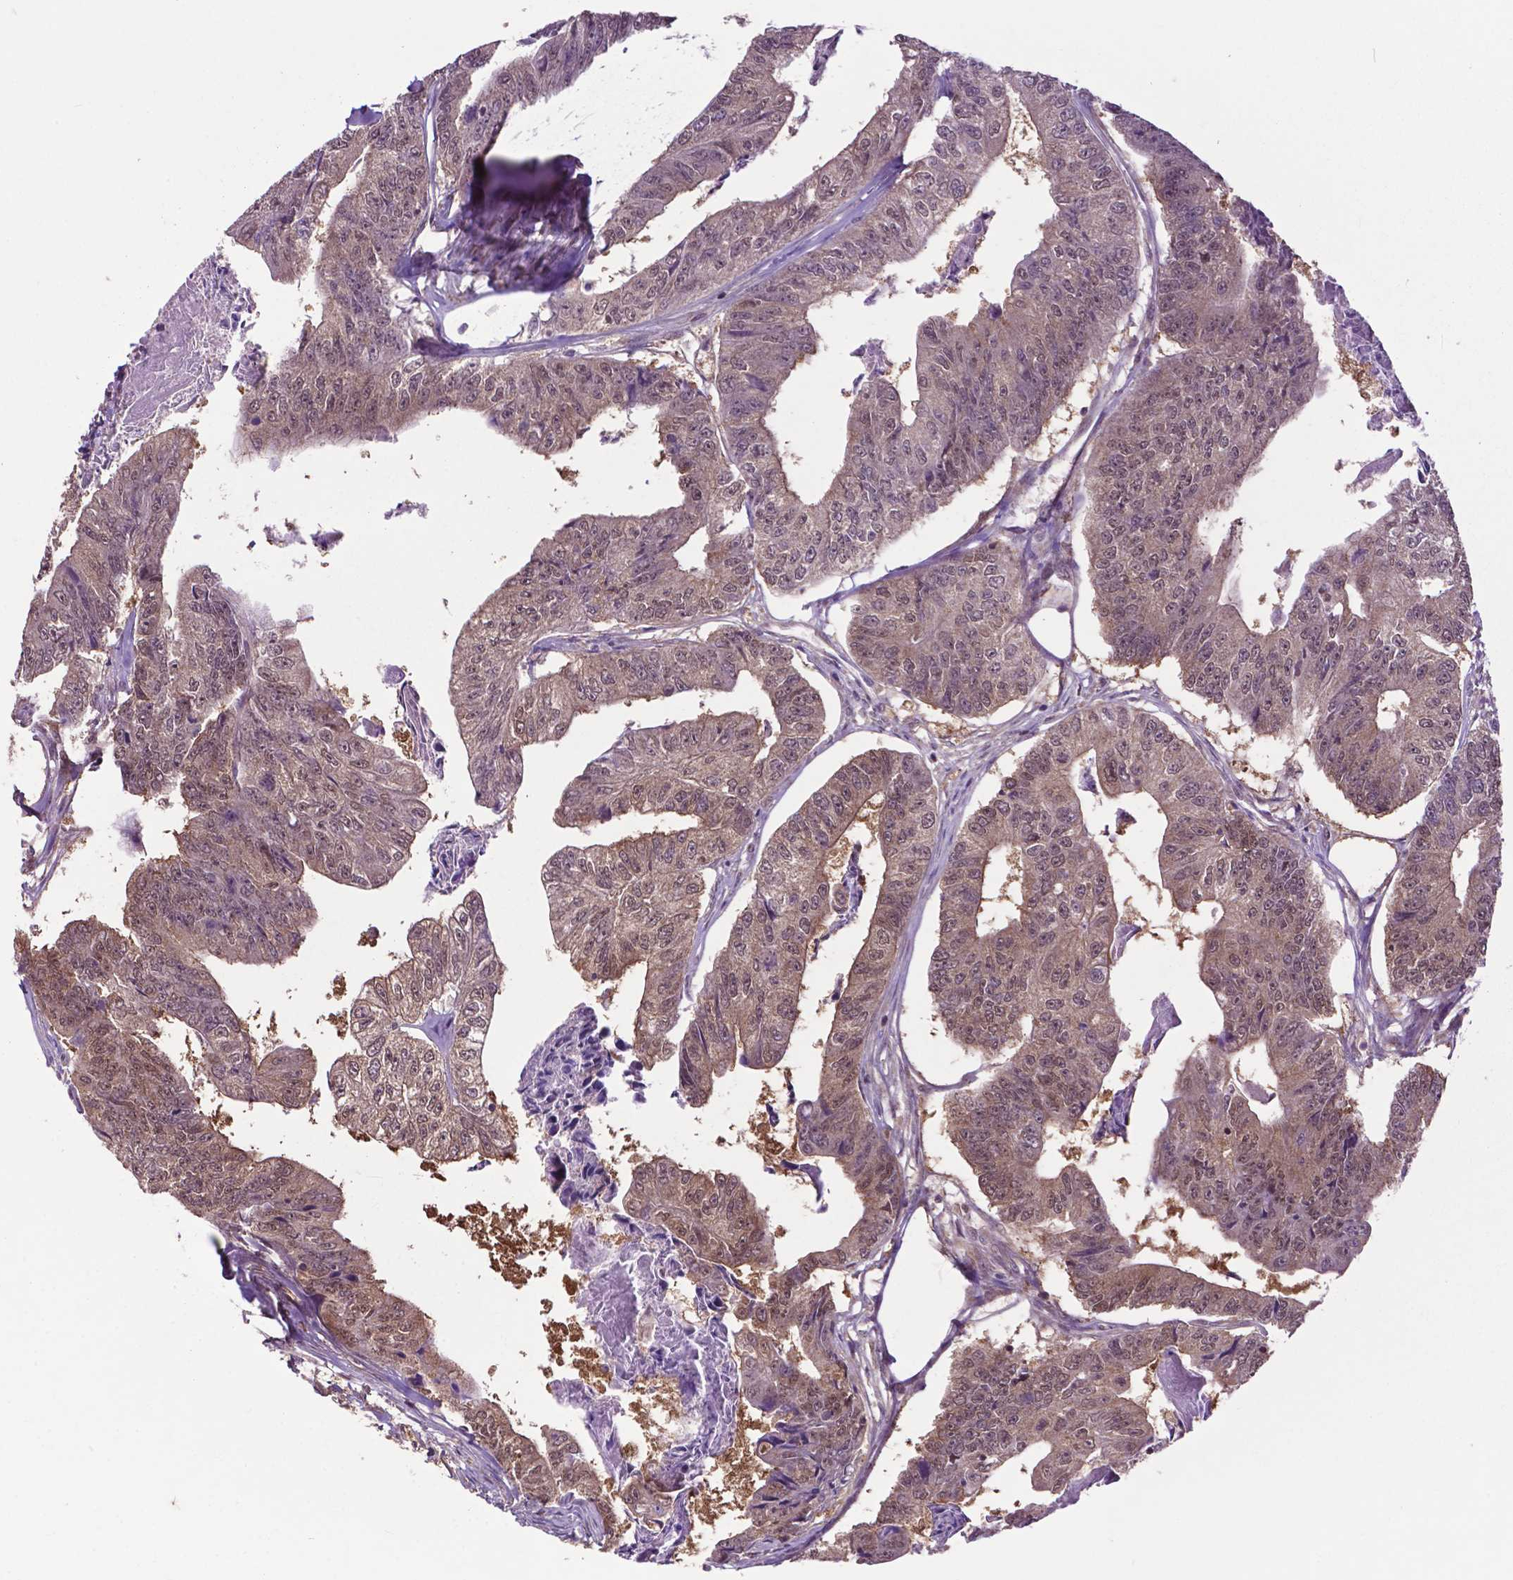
{"staining": {"intensity": "moderate", "quantity": "<25%", "location": "nuclear"}, "tissue": "colorectal cancer", "cell_type": "Tumor cells", "image_type": "cancer", "snomed": [{"axis": "morphology", "description": "Adenocarcinoma, NOS"}, {"axis": "topography", "description": "Colon"}], "caption": "This photomicrograph displays adenocarcinoma (colorectal) stained with IHC to label a protein in brown. The nuclear of tumor cells show moderate positivity for the protein. Nuclei are counter-stained blue.", "gene": "OTUB1", "patient": {"sex": "female", "age": 67}}